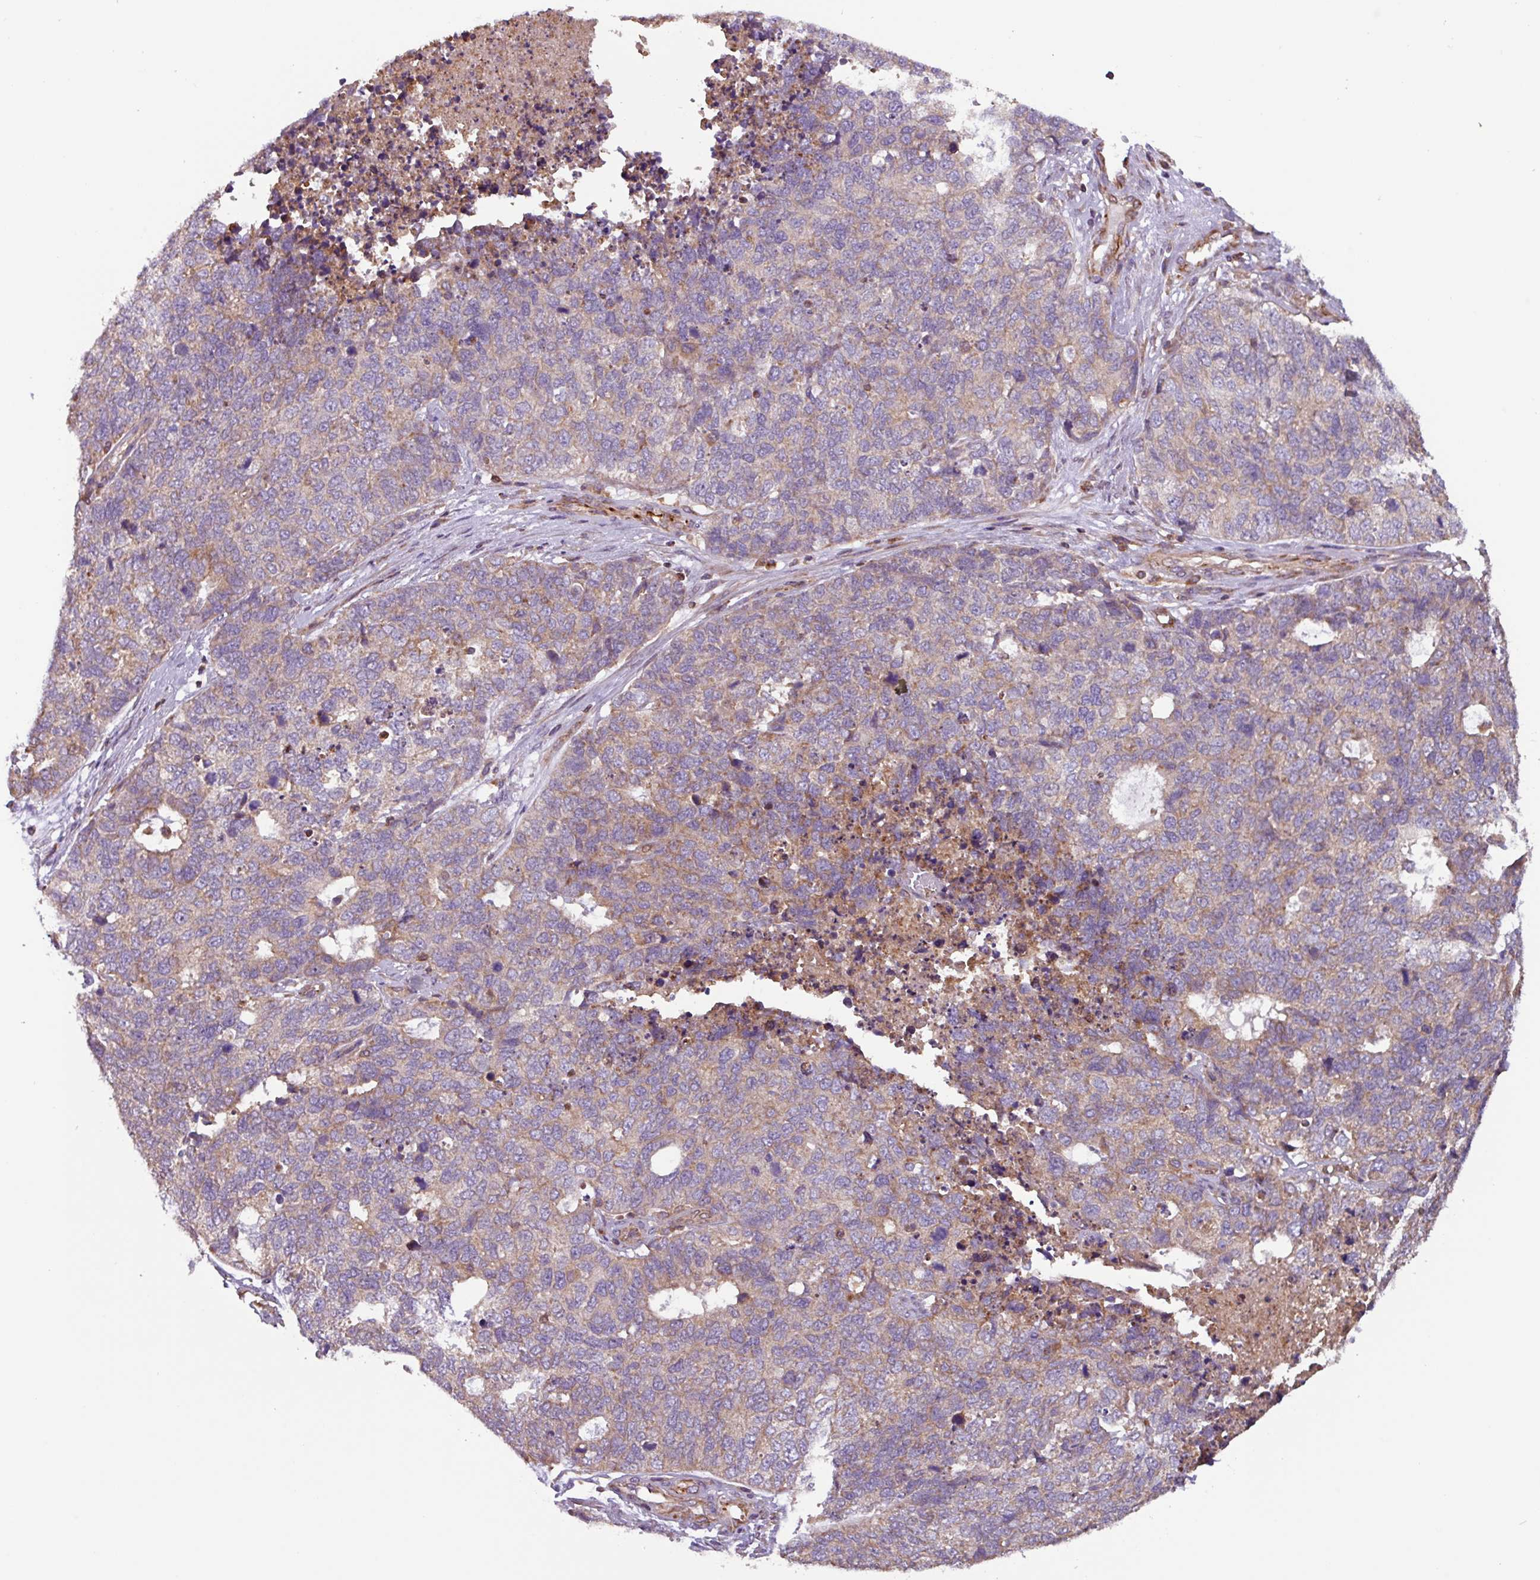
{"staining": {"intensity": "weak", "quantity": ">75%", "location": "cytoplasmic/membranous"}, "tissue": "cervical cancer", "cell_type": "Tumor cells", "image_type": "cancer", "snomed": [{"axis": "morphology", "description": "Squamous cell carcinoma, NOS"}, {"axis": "topography", "description": "Cervix"}], "caption": "Protein expression analysis of cervical squamous cell carcinoma displays weak cytoplasmic/membranous positivity in about >75% of tumor cells.", "gene": "PLEKHD1", "patient": {"sex": "female", "age": 63}}